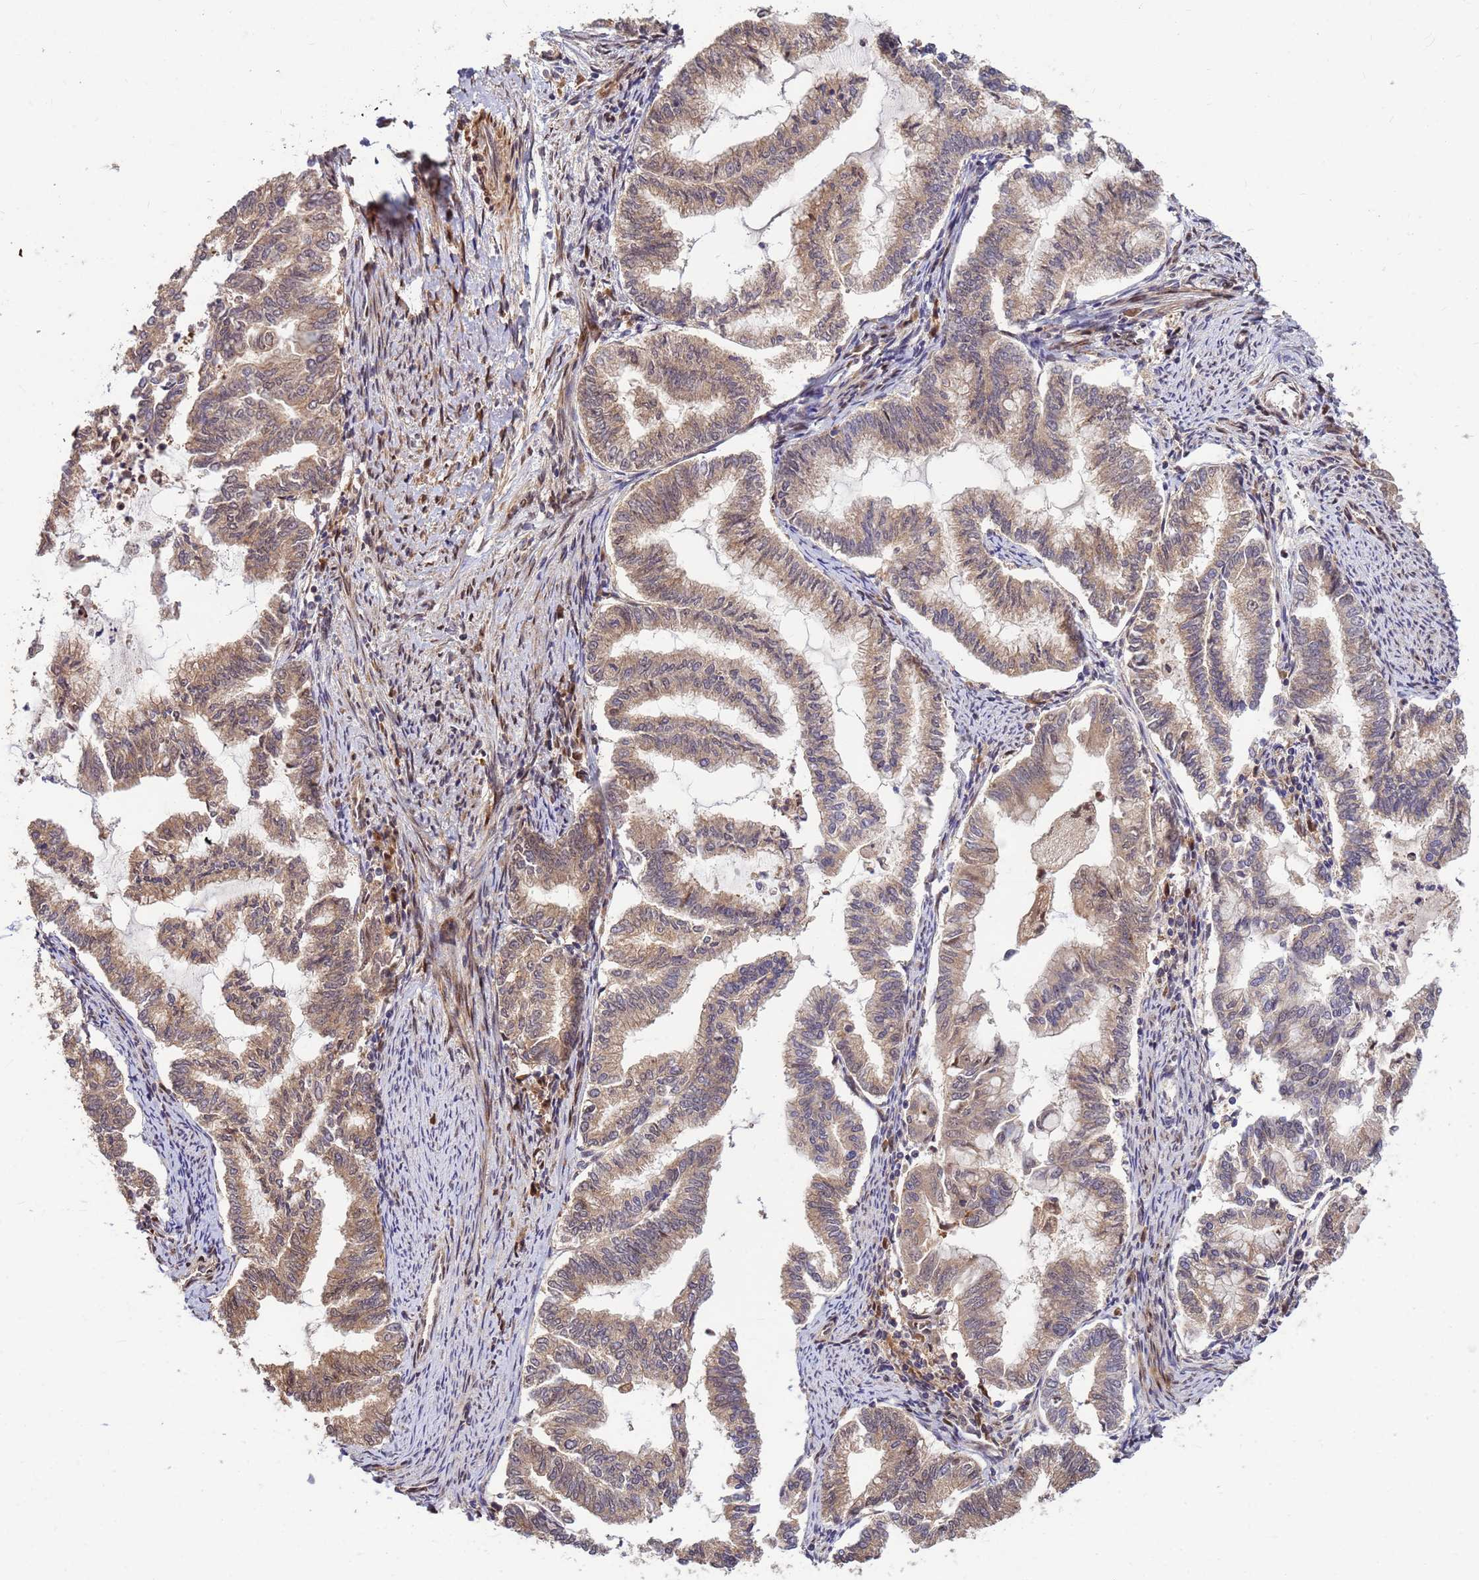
{"staining": {"intensity": "weak", "quantity": ">75%", "location": "cytoplasmic/membranous"}, "tissue": "endometrial cancer", "cell_type": "Tumor cells", "image_type": "cancer", "snomed": [{"axis": "morphology", "description": "Adenocarcinoma, NOS"}, {"axis": "topography", "description": "Endometrium"}], "caption": "Immunohistochemistry (IHC) (DAB) staining of human endometrial cancer shows weak cytoplasmic/membranous protein staining in approximately >75% of tumor cells. Nuclei are stained in blue.", "gene": "DUS4L", "patient": {"sex": "female", "age": 79}}